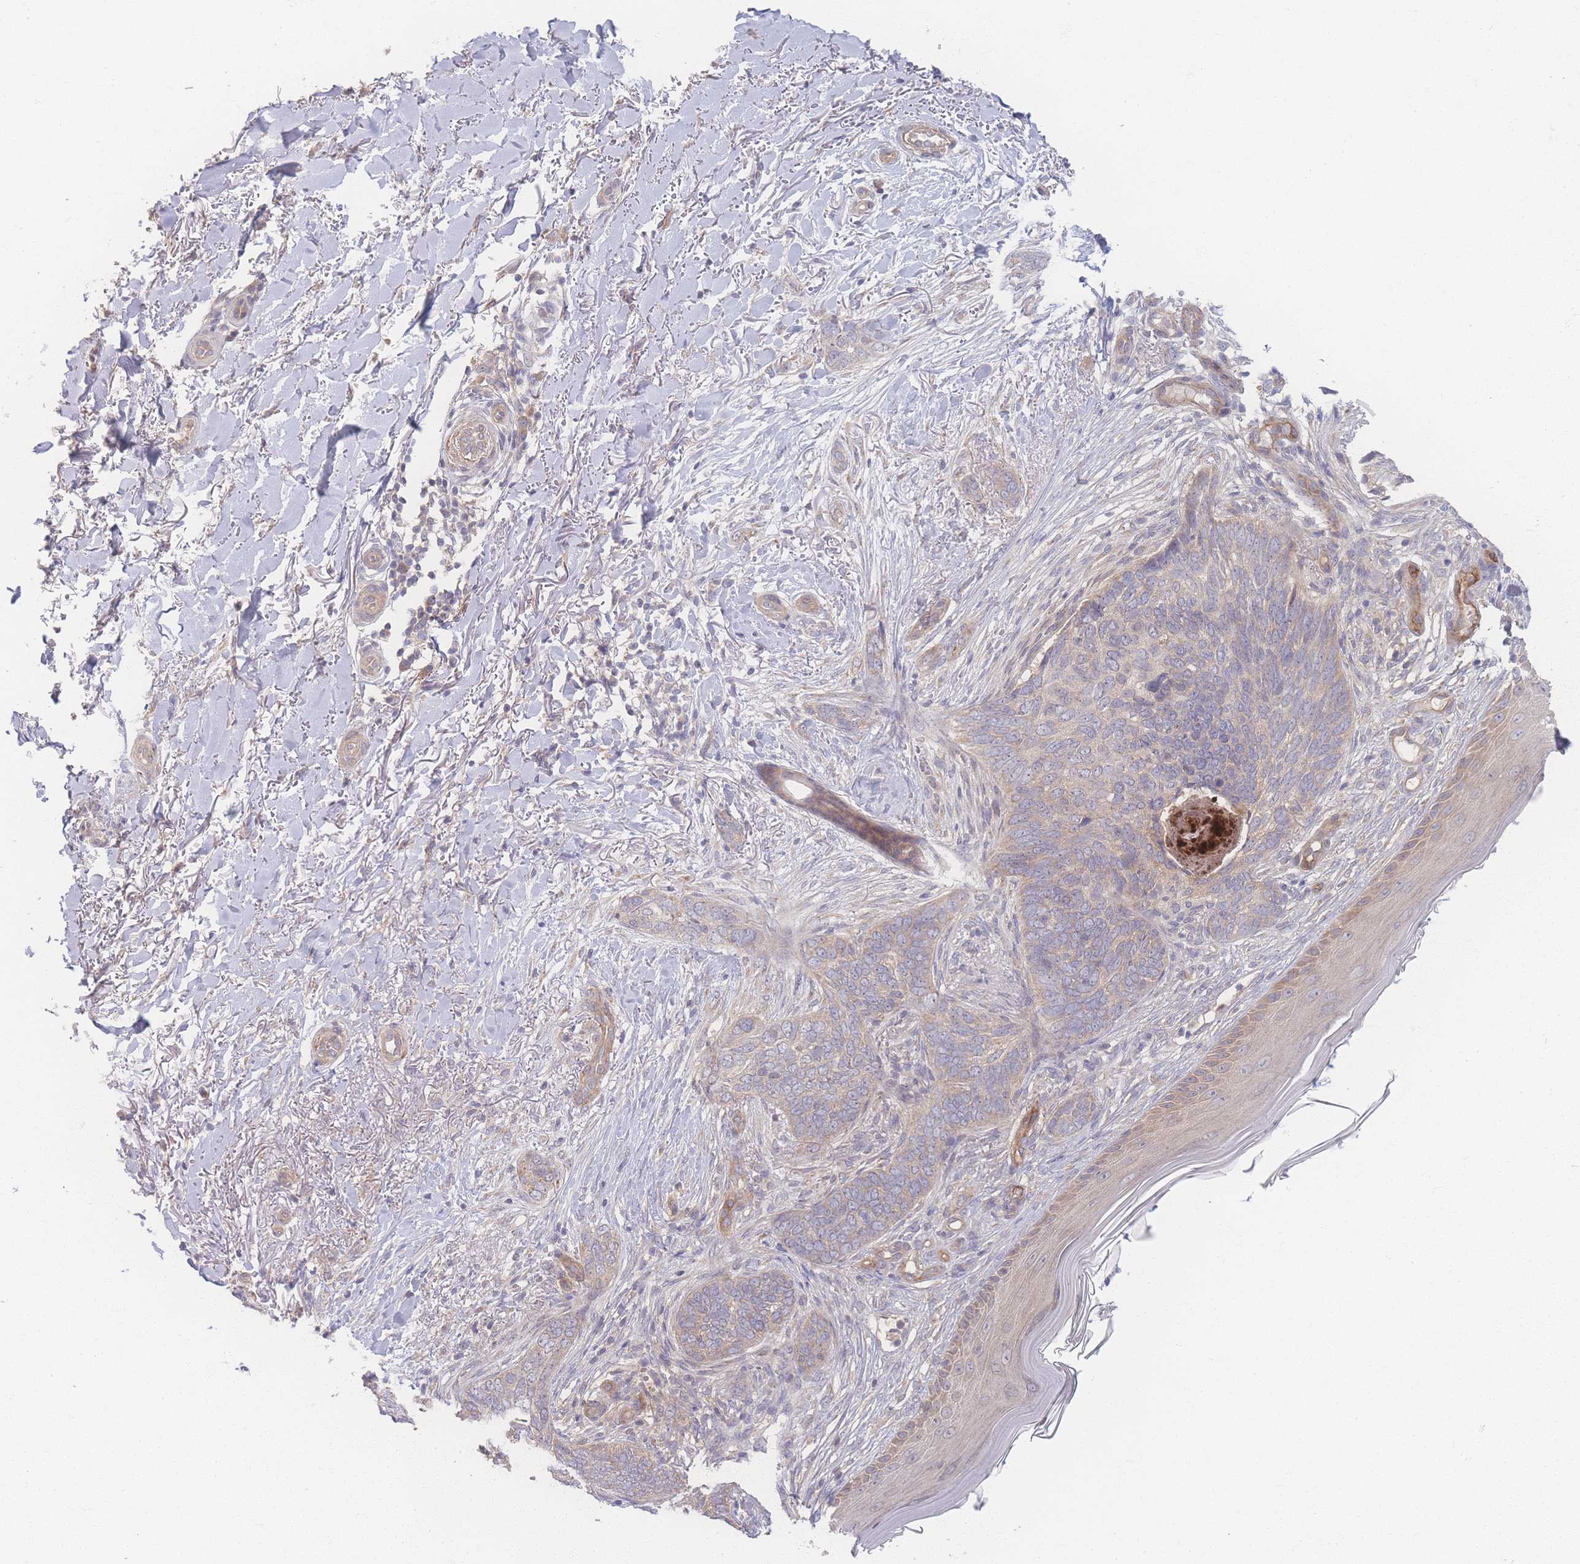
{"staining": {"intensity": "weak", "quantity": "<25%", "location": "cytoplasmic/membranous"}, "tissue": "skin cancer", "cell_type": "Tumor cells", "image_type": "cancer", "snomed": [{"axis": "morphology", "description": "Normal tissue, NOS"}, {"axis": "morphology", "description": "Basal cell carcinoma"}, {"axis": "topography", "description": "Skin"}], "caption": "Basal cell carcinoma (skin) was stained to show a protein in brown. There is no significant expression in tumor cells. (DAB IHC, high magnification).", "gene": "INSR", "patient": {"sex": "female", "age": 67}}